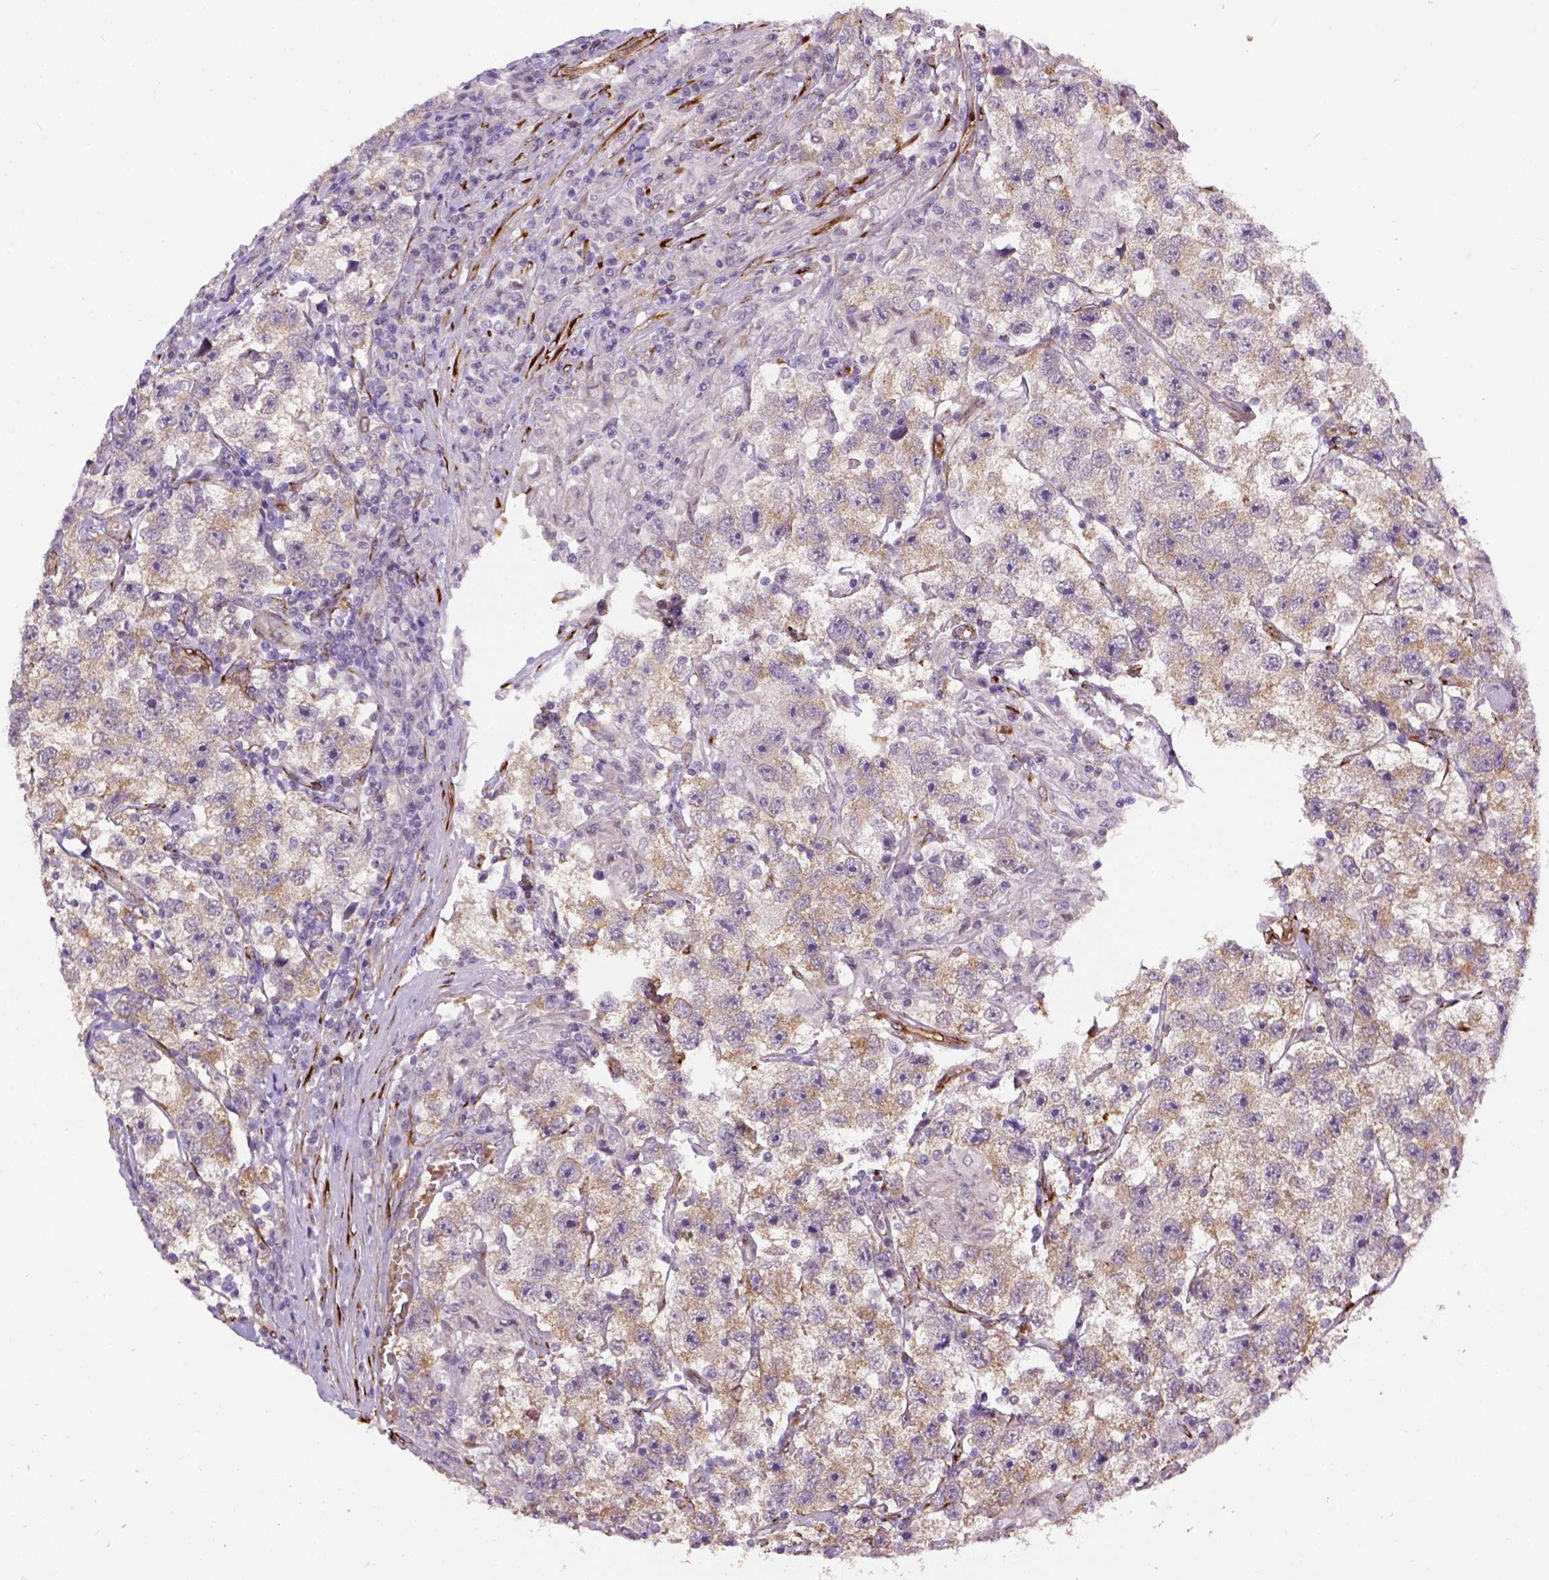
{"staining": {"intensity": "moderate", "quantity": ">75%", "location": "cytoplasmic/membranous"}, "tissue": "testis cancer", "cell_type": "Tumor cells", "image_type": "cancer", "snomed": [{"axis": "morphology", "description": "Seminoma, NOS"}, {"axis": "topography", "description": "Testis"}], "caption": "Seminoma (testis) stained with a brown dye demonstrates moderate cytoplasmic/membranous positive staining in about >75% of tumor cells.", "gene": "KAZN", "patient": {"sex": "male", "age": 26}}